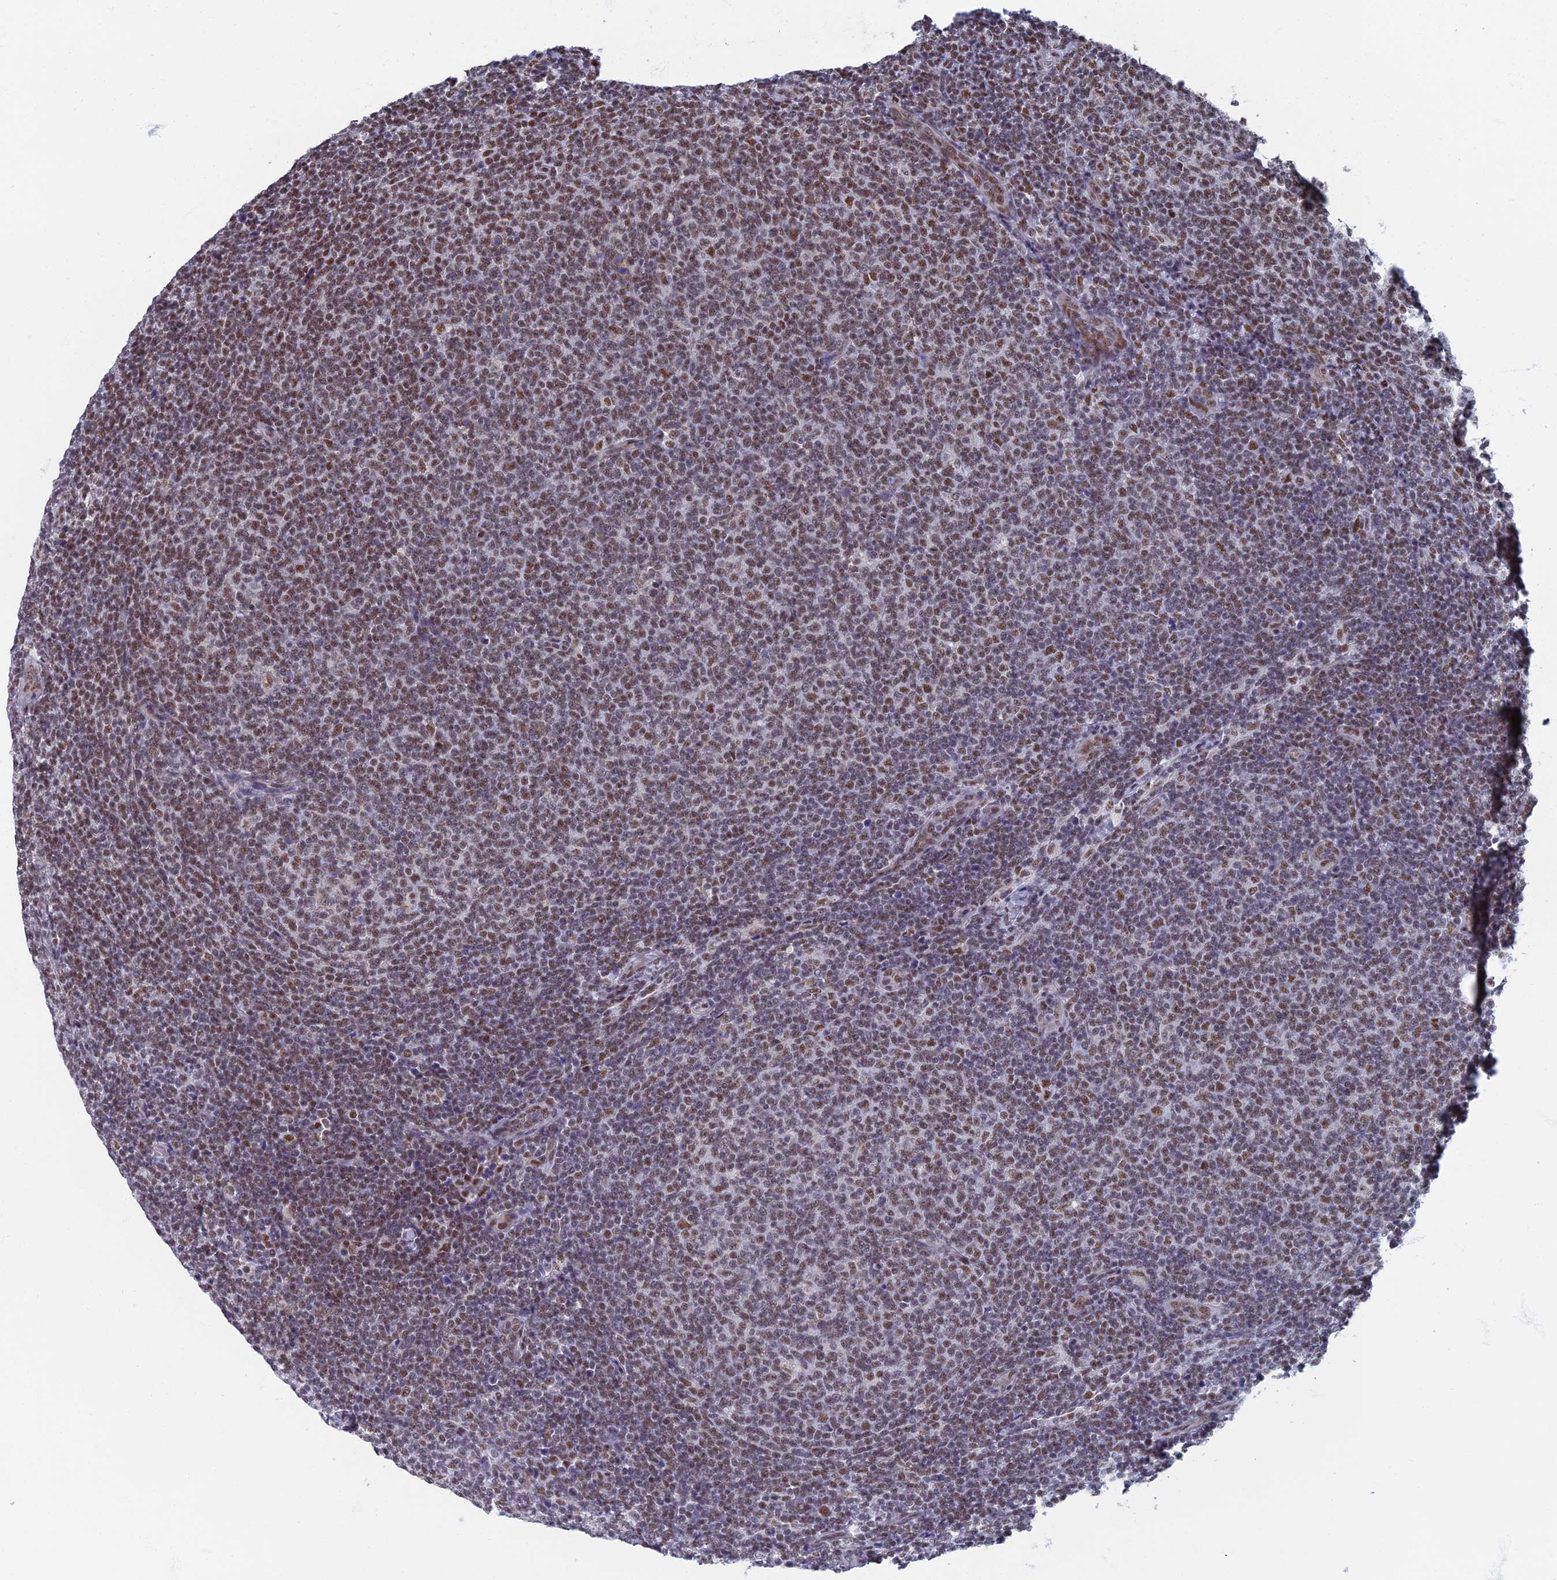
{"staining": {"intensity": "weak", "quantity": ">75%", "location": "nuclear"}, "tissue": "lymphoma", "cell_type": "Tumor cells", "image_type": "cancer", "snomed": [{"axis": "morphology", "description": "Malignant lymphoma, non-Hodgkin's type, Low grade"}, {"axis": "topography", "description": "Lymph node"}], "caption": "Protein staining reveals weak nuclear expression in about >75% of tumor cells in lymphoma.", "gene": "TAF13", "patient": {"sex": "male", "age": 66}}